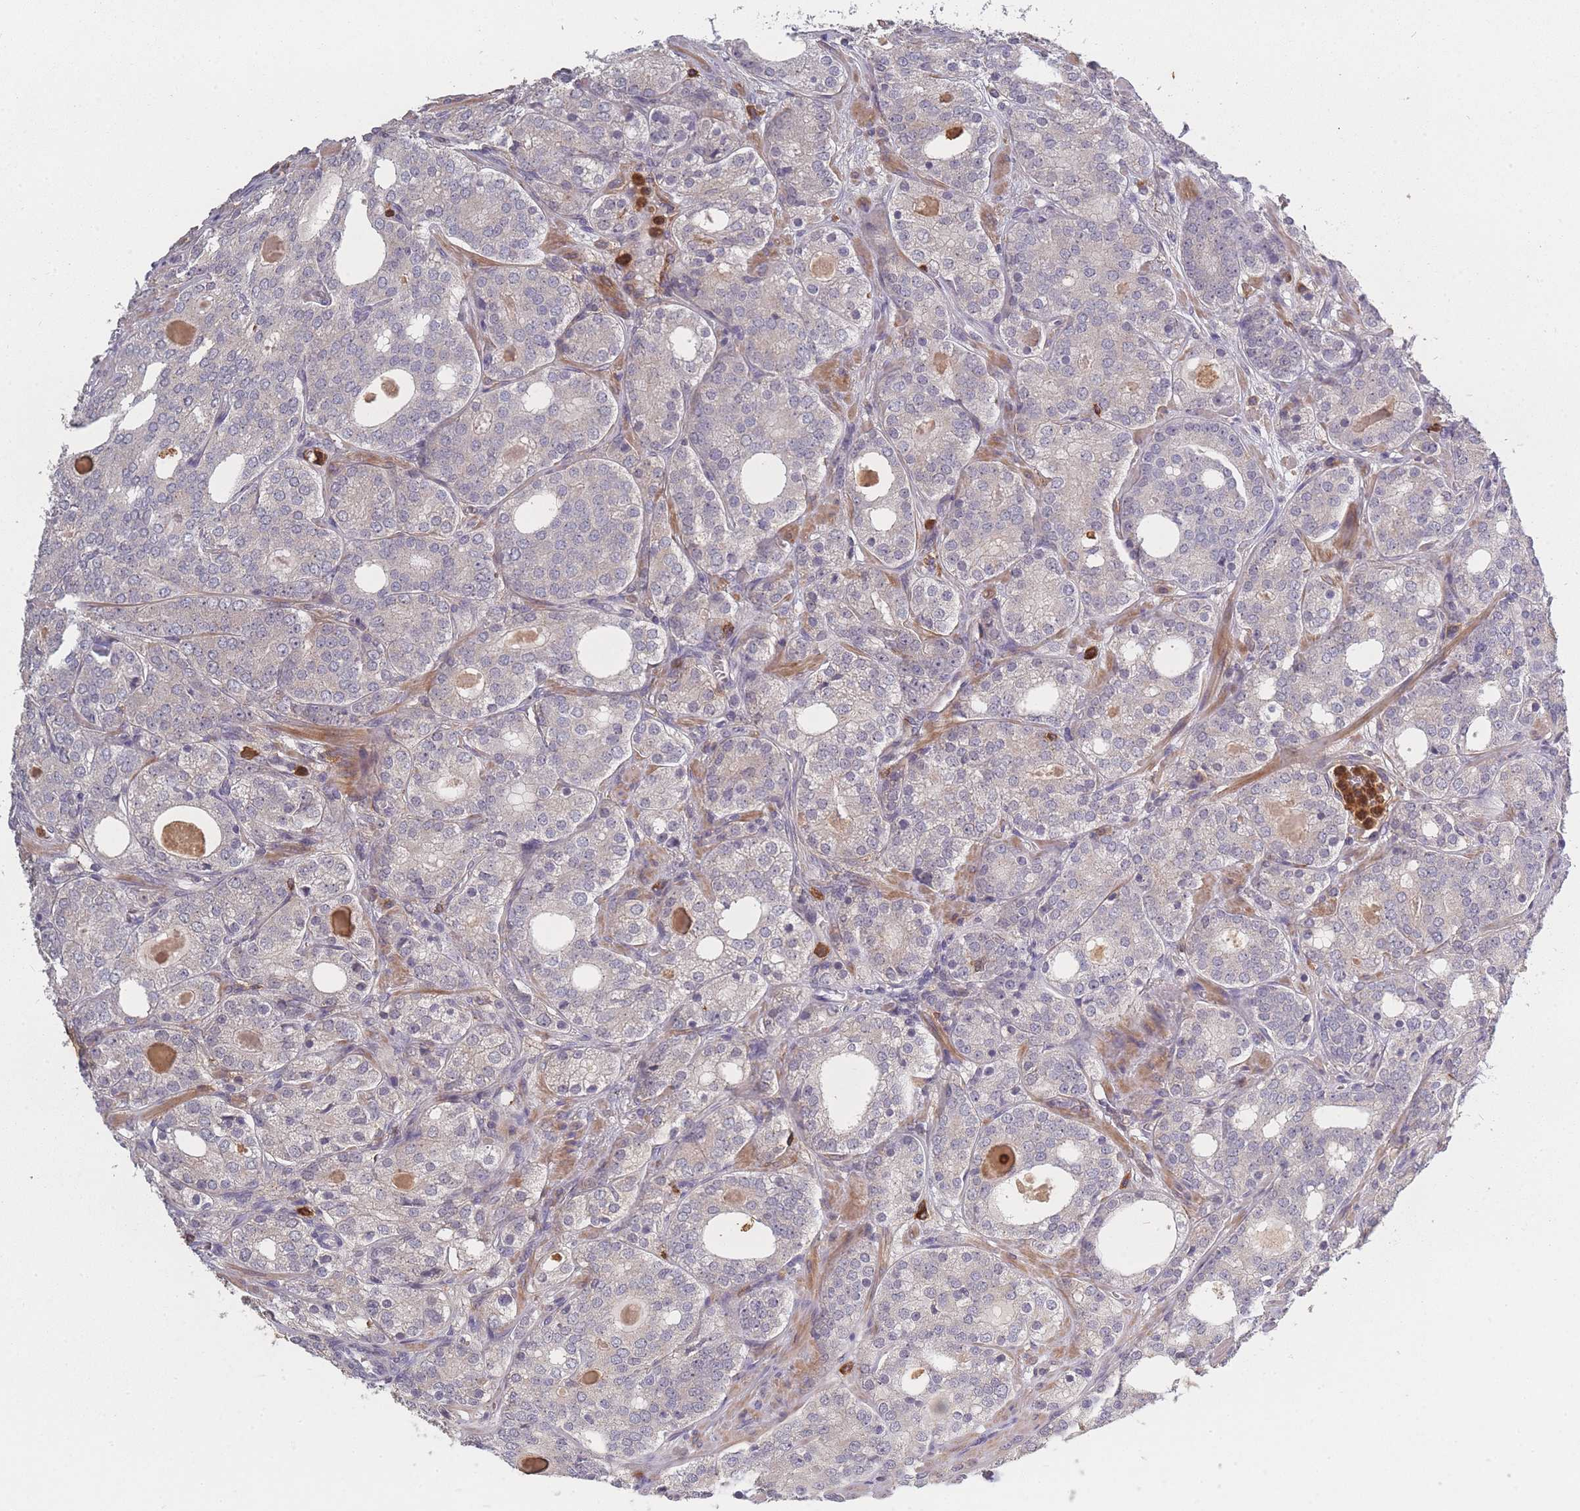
{"staining": {"intensity": "negative", "quantity": "none", "location": "none"}, "tissue": "prostate cancer", "cell_type": "Tumor cells", "image_type": "cancer", "snomed": [{"axis": "morphology", "description": "Adenocarcinoma, High grade"}, {"axis": "topography", "description": "Prostate"}], "caption": "High power microscopy image of an immunohistochemistry photomicrograph of high-grade adenocarcinoma (prostate), revealing no significant staining in tumor cells.", "gene": "BST1", "patient": {"sex": "male", "age": 64}}